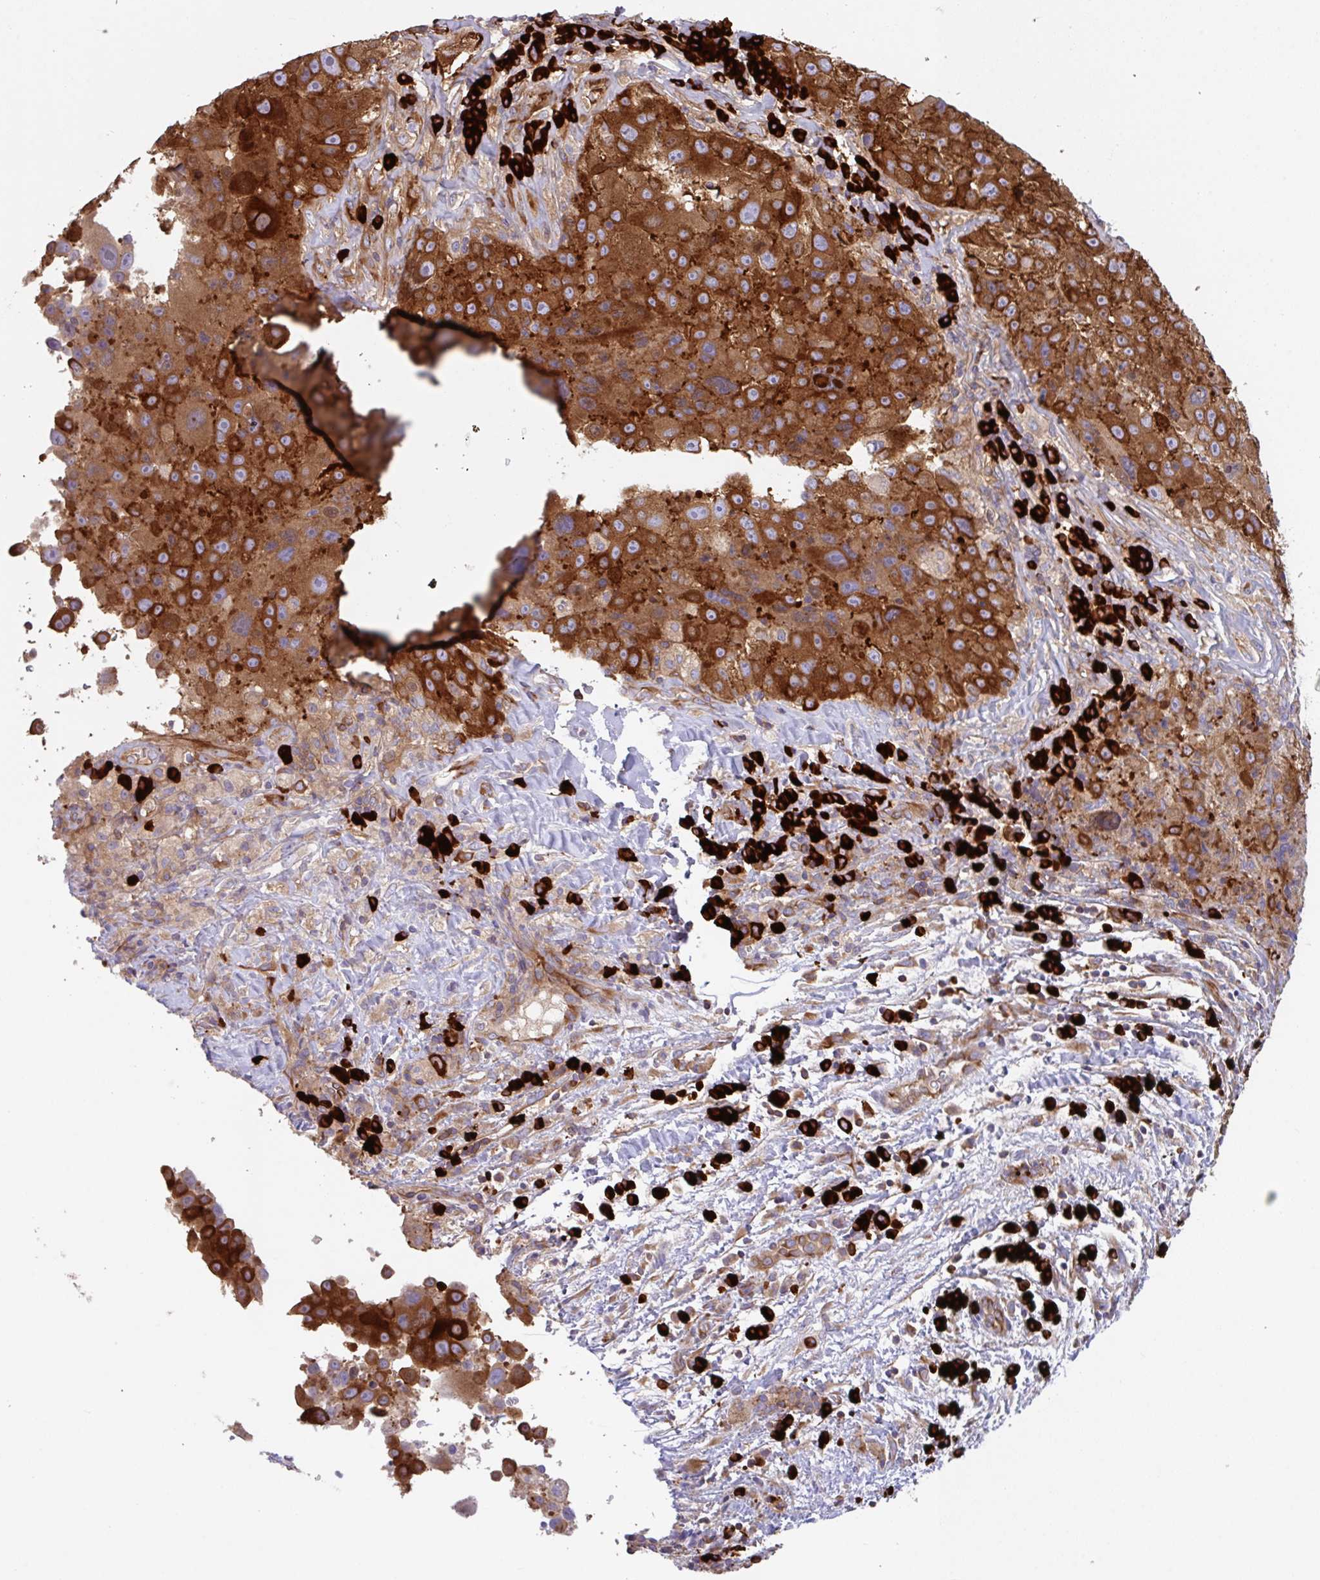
{"staining": {"intensity": "strong", "quantity": ">75%", "location": "cytoplasmic/membranous"}, "tissue": "melanoma", "cell_type": "Tumor cells", "image_type": "cancer", "snomed": [{"axis": "morphology", "description": "Malignant melanoma, Metastatic site"}, {"axis": "topography", "description": "Lymph node"}], "caption": "Tumor cells exhibit strong cytoplasmic/membranous expression in about >75% of cells in malignant melanoma (metastatic site). The staining was performed using DAB, with brown indicating positive protein expression. Nuclei are stained blue with hematoxylin.", "gene": "YARS2", "patient": {"sex": "male", "age": 62}}